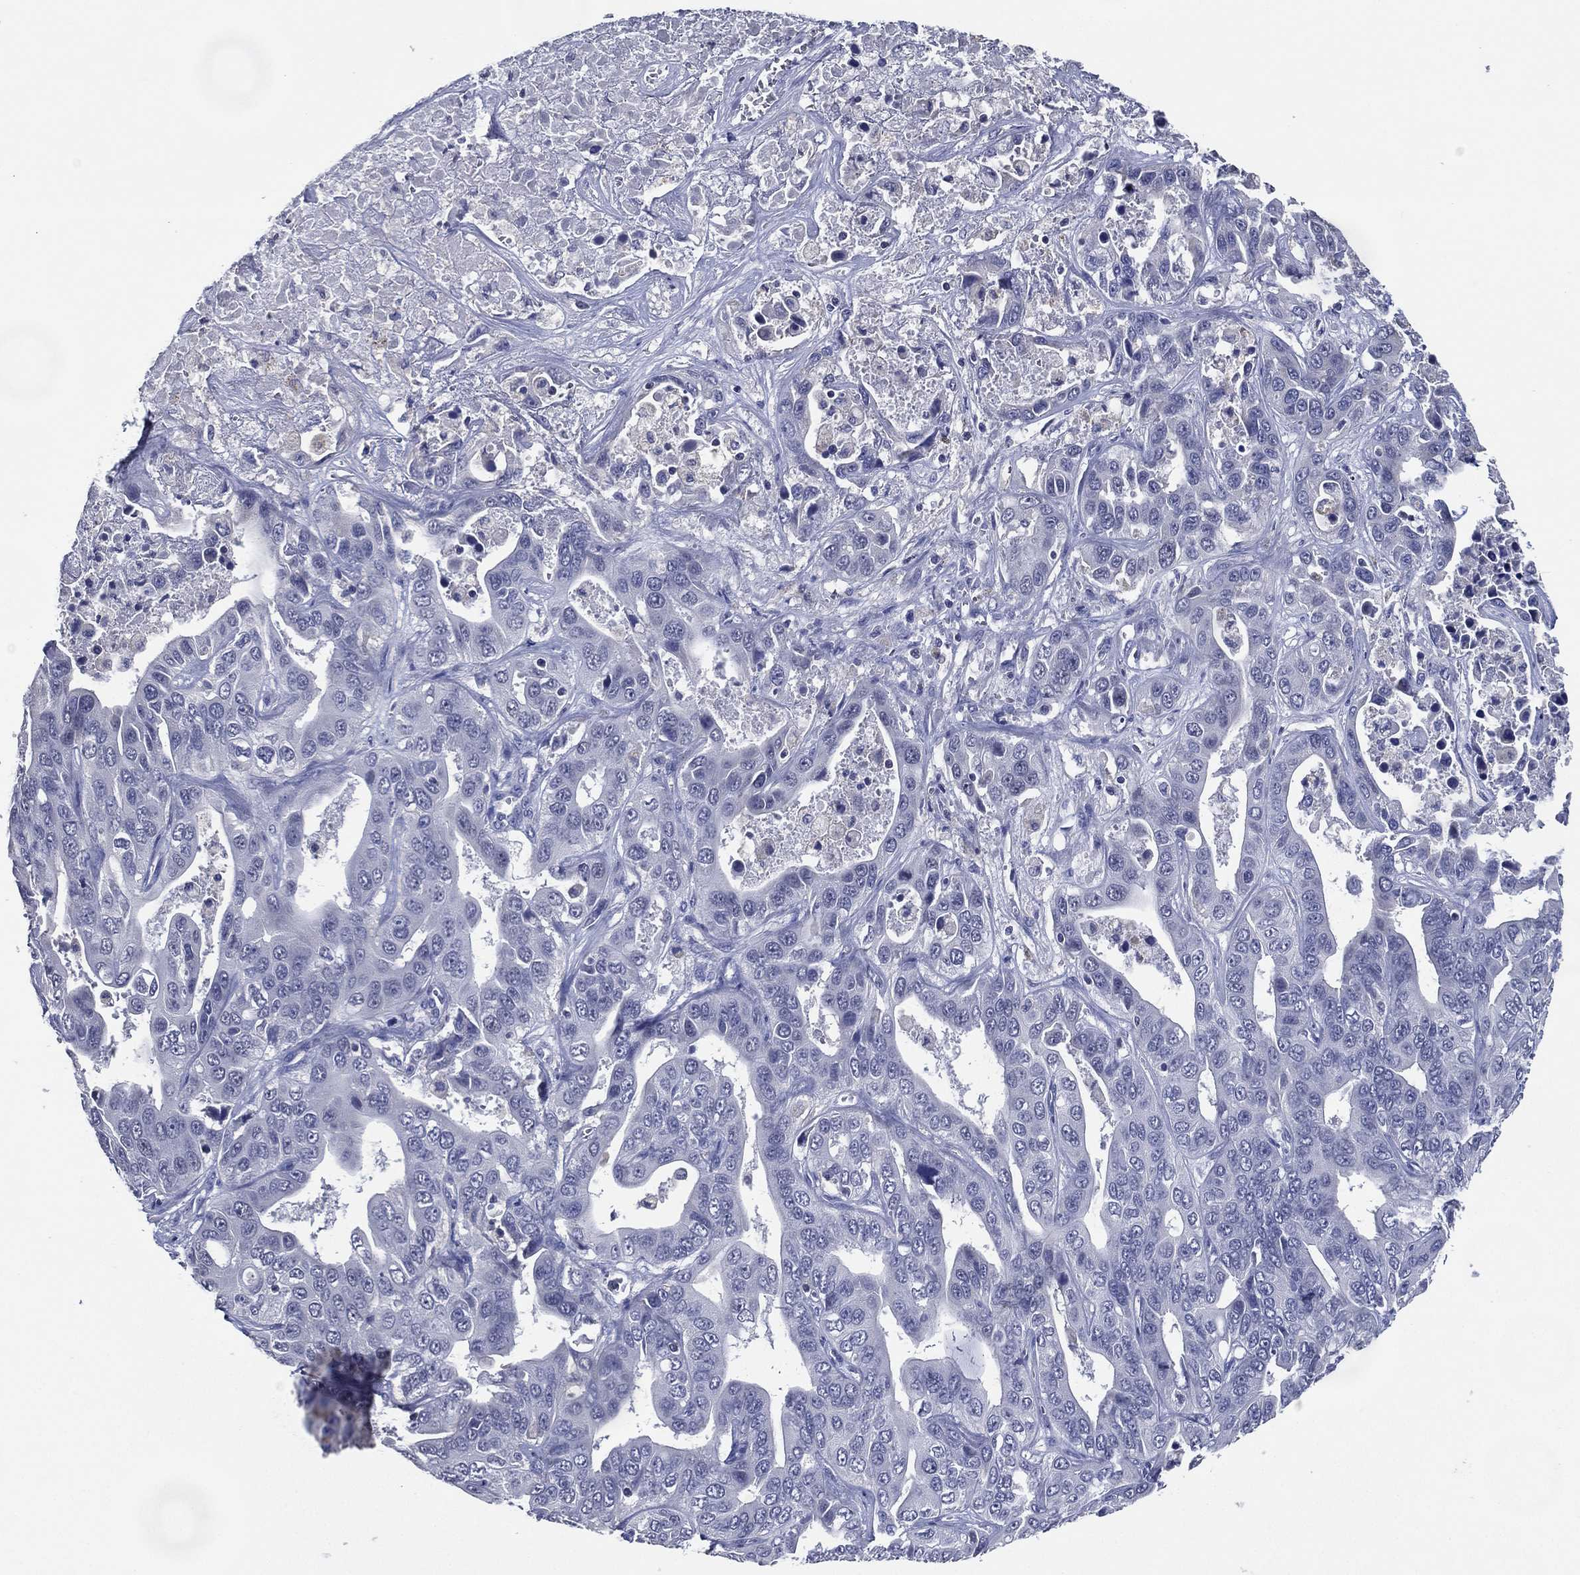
{"staining": {"intensity": "negative", "quantity": "none", "location": "none"}, "tissue": "liver cancer", "cell_type": "Tumor cells", "image_type": "cancer", "snomed": [{"axis": "morphology", "description": "Cholangiocarcinoma"}, {"axis": "topography", "description": "Liver"}], "caption": "An image of liver cancer (cholangiocarcinoma) stained for a protein reveals no brown staining in tumor cells.", "gene": "TFAP2A", "patient": {"sex": "female", "age": 52}}